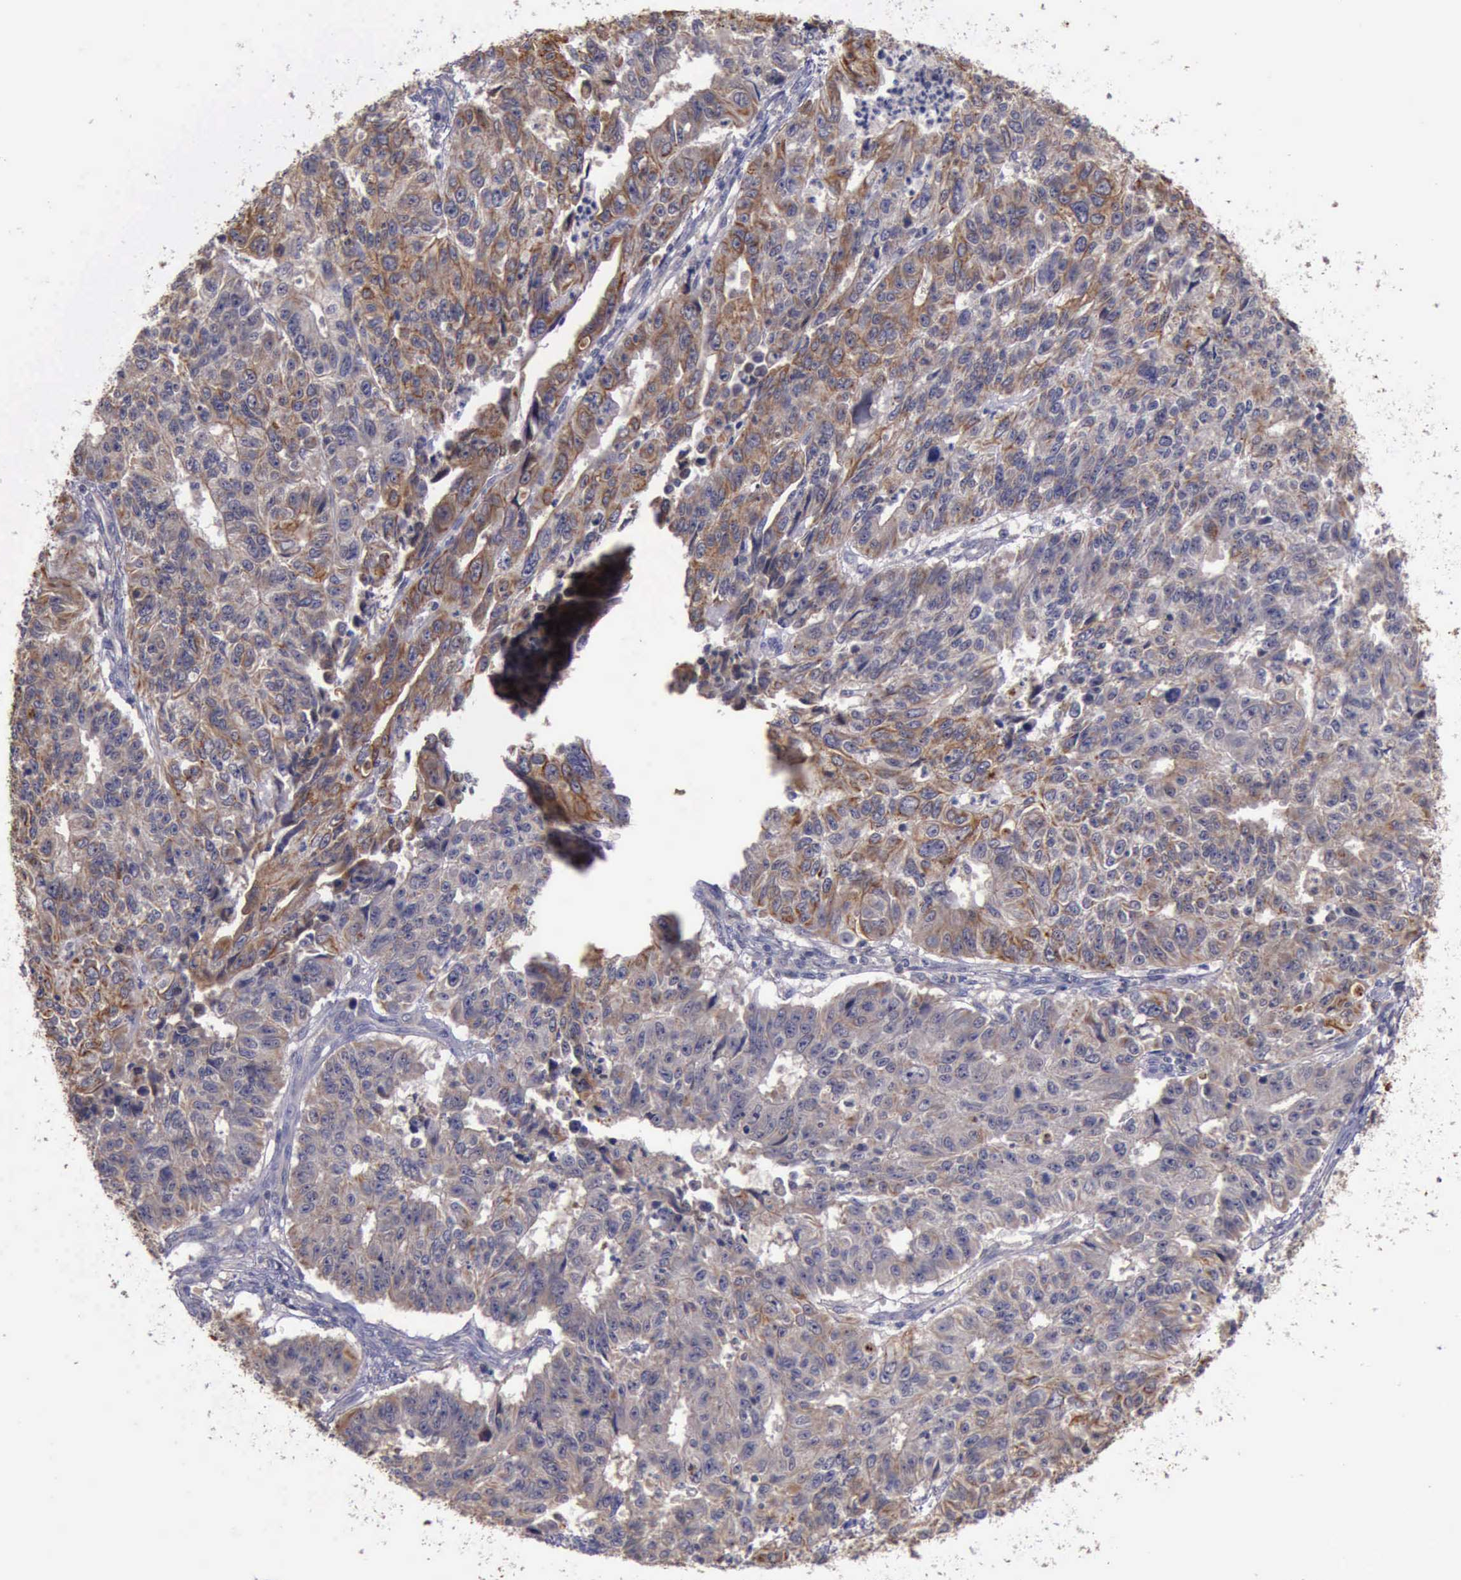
{"staining": {"intensity": "weak", "quantity": ">75%", "location": "cytoplasmic/membranous"}, "tissue": "endometrial cancer", "cell_type": "Tumor cells", "image_type": "cancer", "snomed": [{"axis": "morphology", "description": "Adenocarcinoma, NOS"}, {"axis": "topography", "description": "Endometrium"}], "caption": "IHC micrograph of adenocarcinoma (endometrial) stained for a protein (brown), which shows low levels of weak cytoplasmic/membranous staining in approximately >75% of tumor cells.", "gene": "RAB39B", "patient": {"sex": "female", "age": 42}}